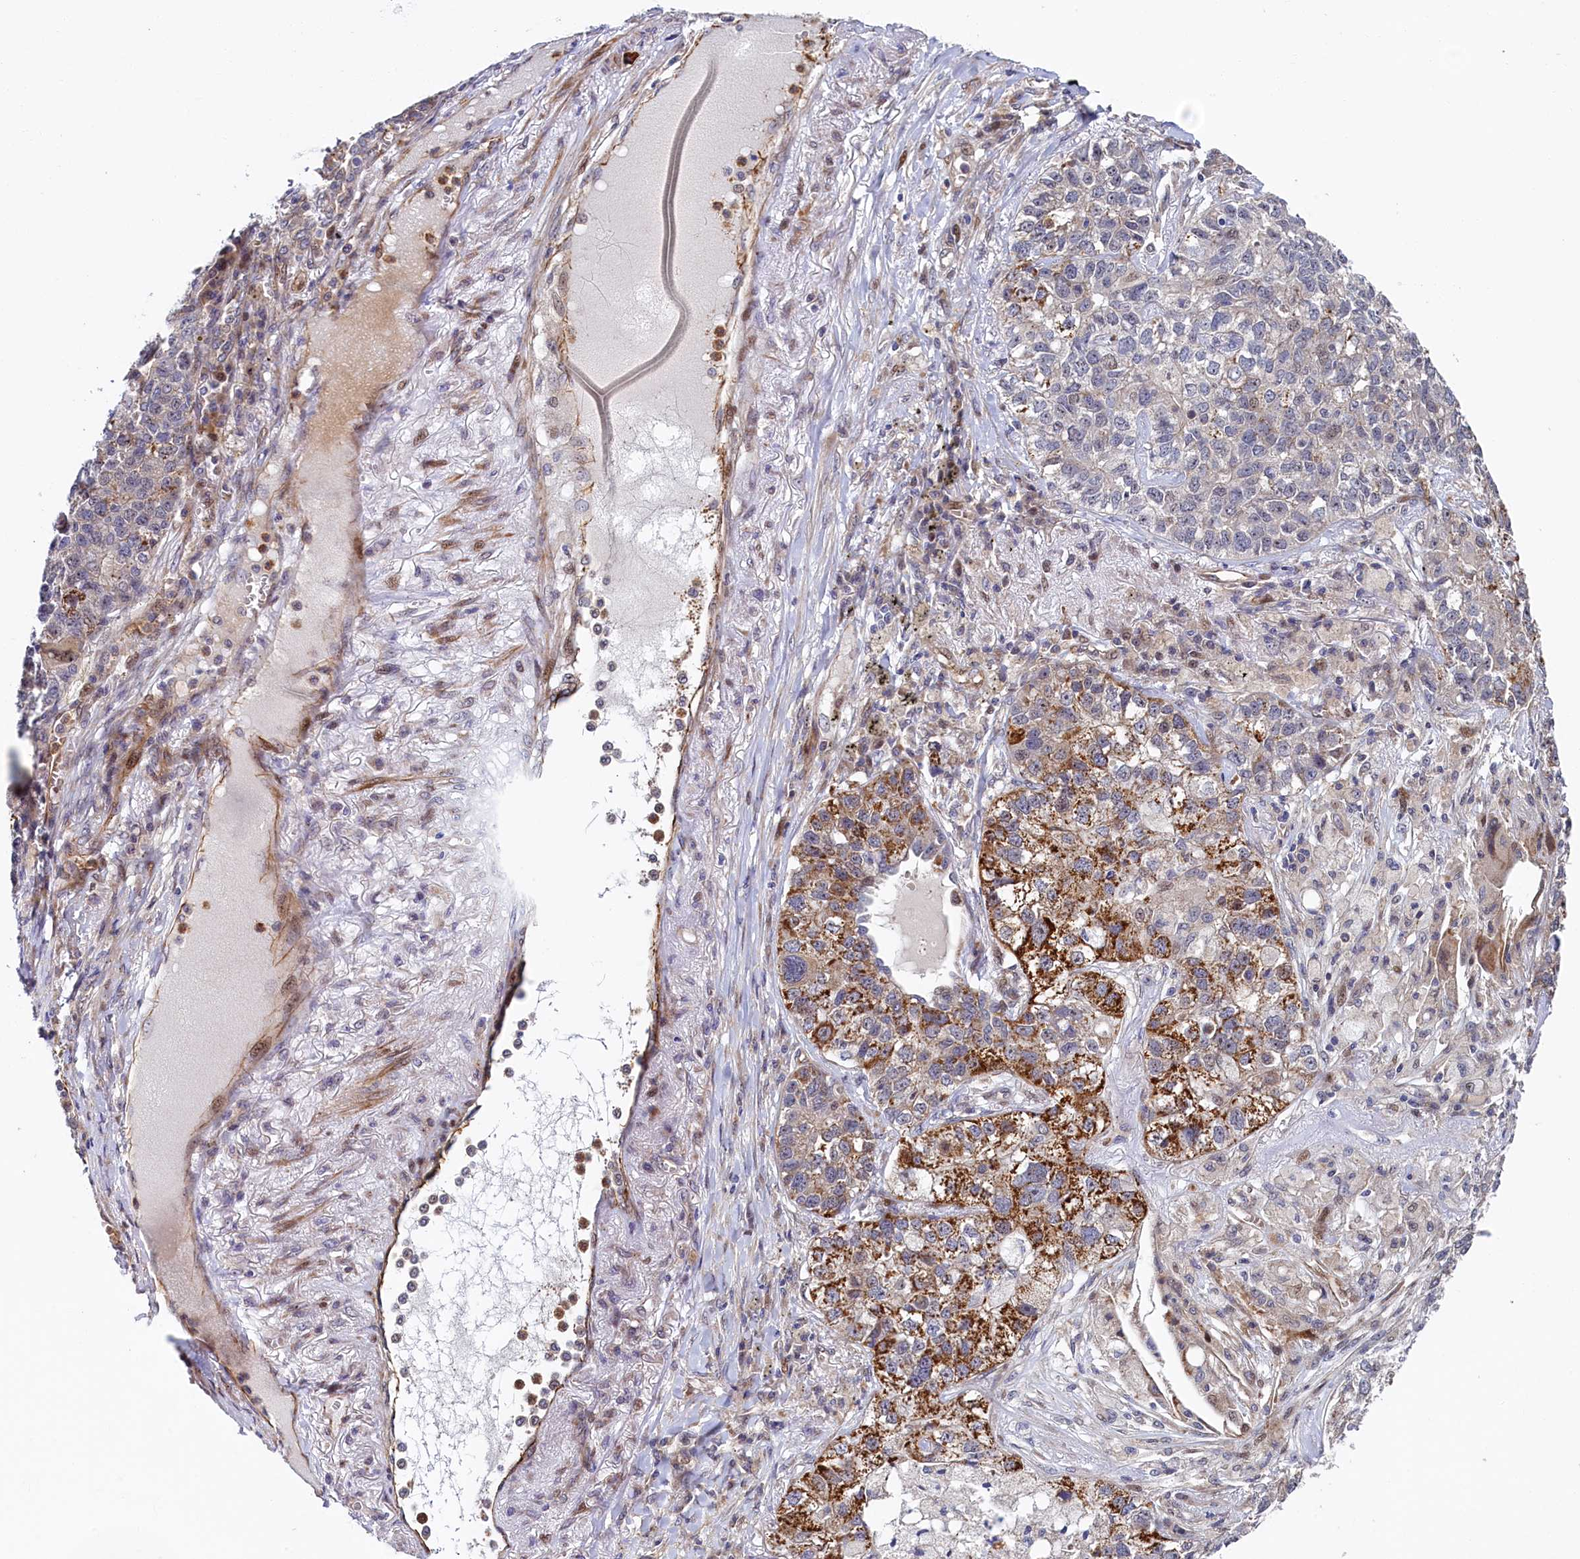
{"staining": {"intensity": "moderate", "quantity": "<25%", "location": "cytoplasmic/membranous"}, "tissue": "lung cancer", "cell_type": "Tumor cells", "image_type": "cancer", "snomed": [{"axis": "morphology", "description": "Adenocarcinoma, NOS"}, {"axis": "topography", "description": "Lung"}], "caption": "This is a histology image of IHC staining of lung cancer (adenocarcinoma), which shows moderate positivity in the cytoplasmic/membranous of tumor cells.", "gene": "PIK3C3", "patient": {"sex": "male", "age": 49}}